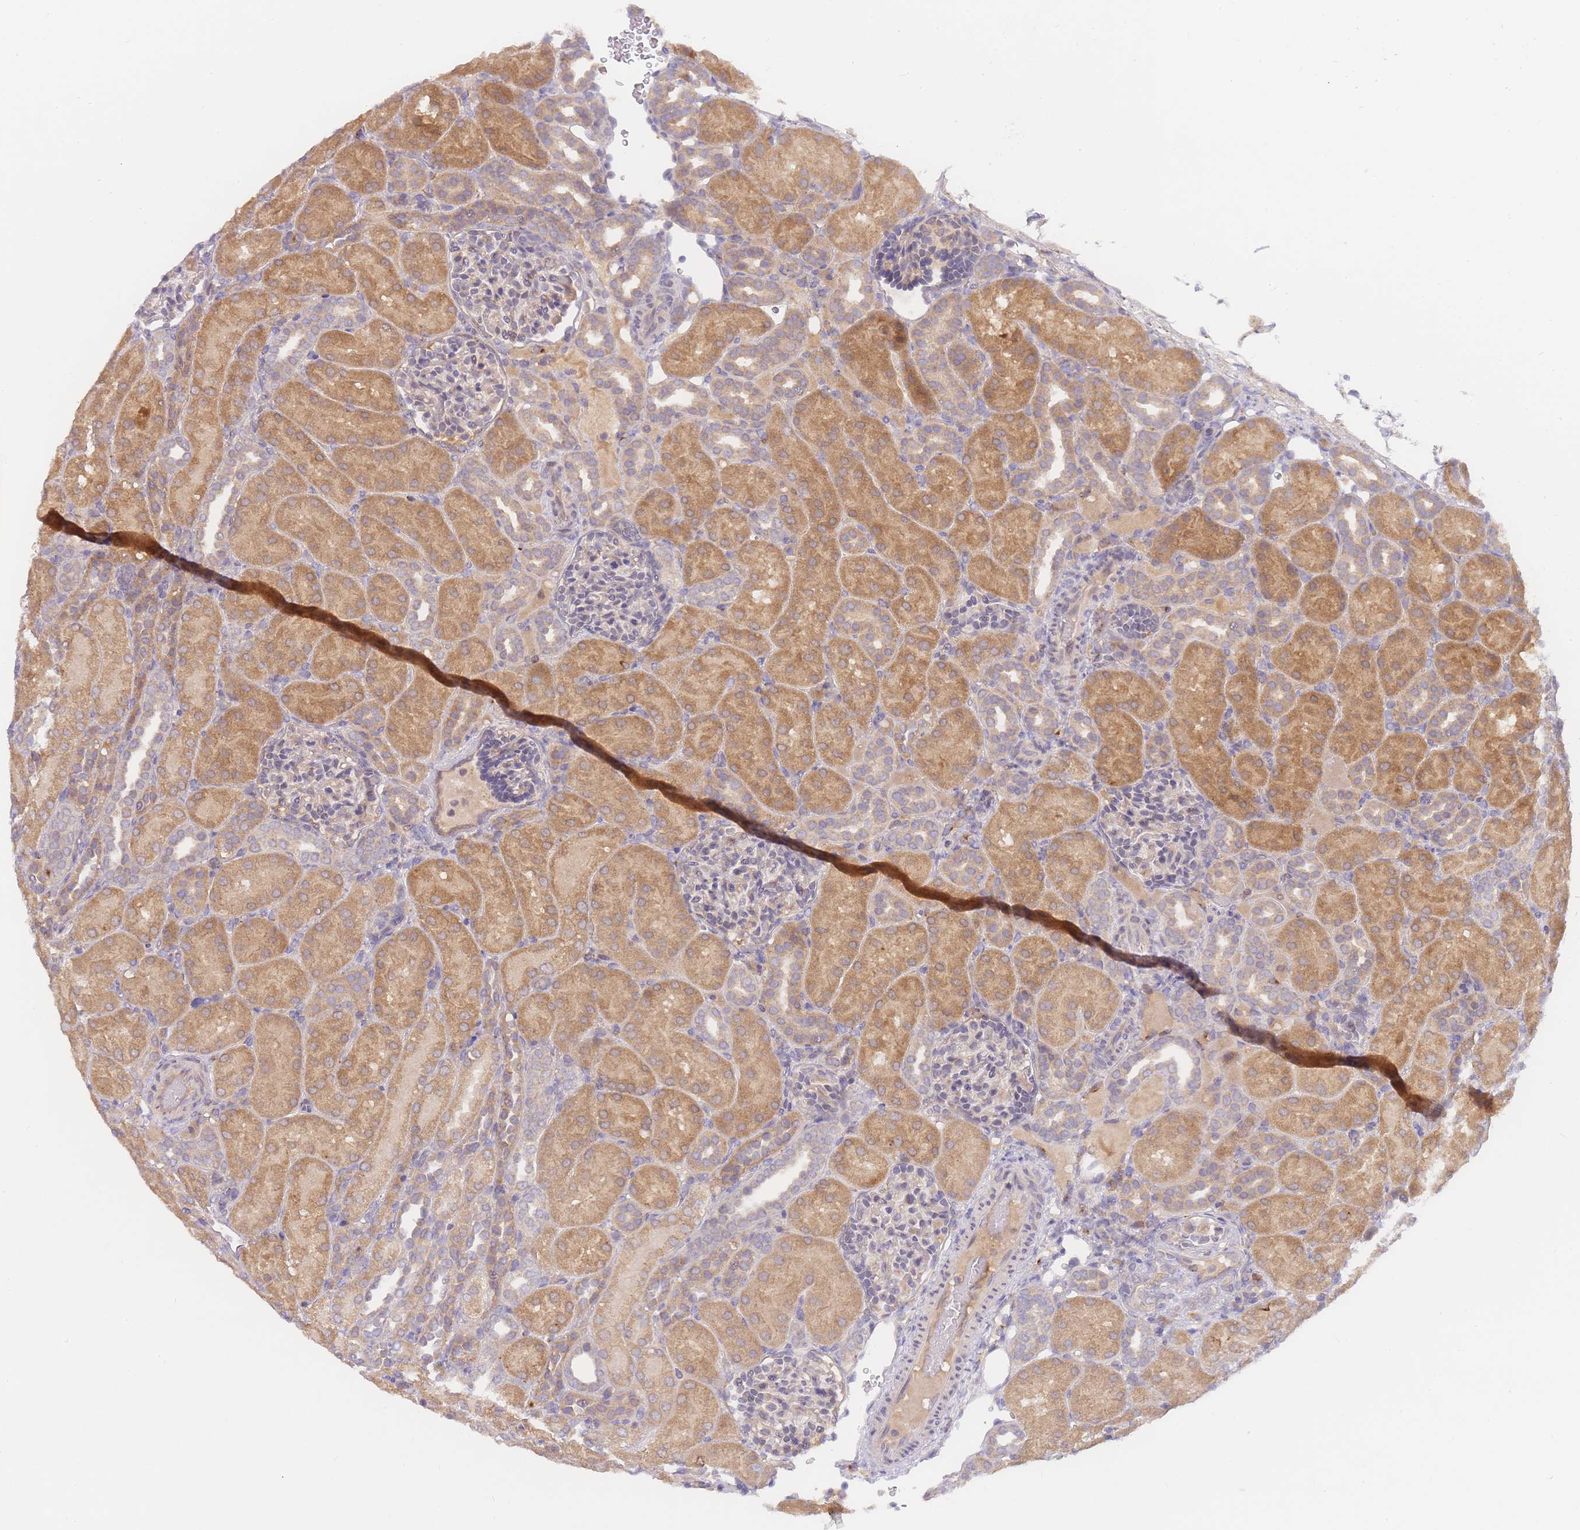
{"staining": {"intensity": "negative", "quantity": "none", "location": "none"}, "tissue": "kidney", "cell_type": "Cells in glomeruli", "image_type": "normal", "snomed": [{"axis": "morphology", "description": "Normal tissue, NOS"}, {"axis": "topography", "description": "Kidney"}], "caption": "Image shows no protein expression in cells in glomeruli of unremarkable kidney. (Stains: DAB immunohistochemistry with hematoxylin counter stain, Microscopy: brightfield microscopy at high magnification).", "gene": "ZNF577", "patient": {"sex": "male", "age": 1}}